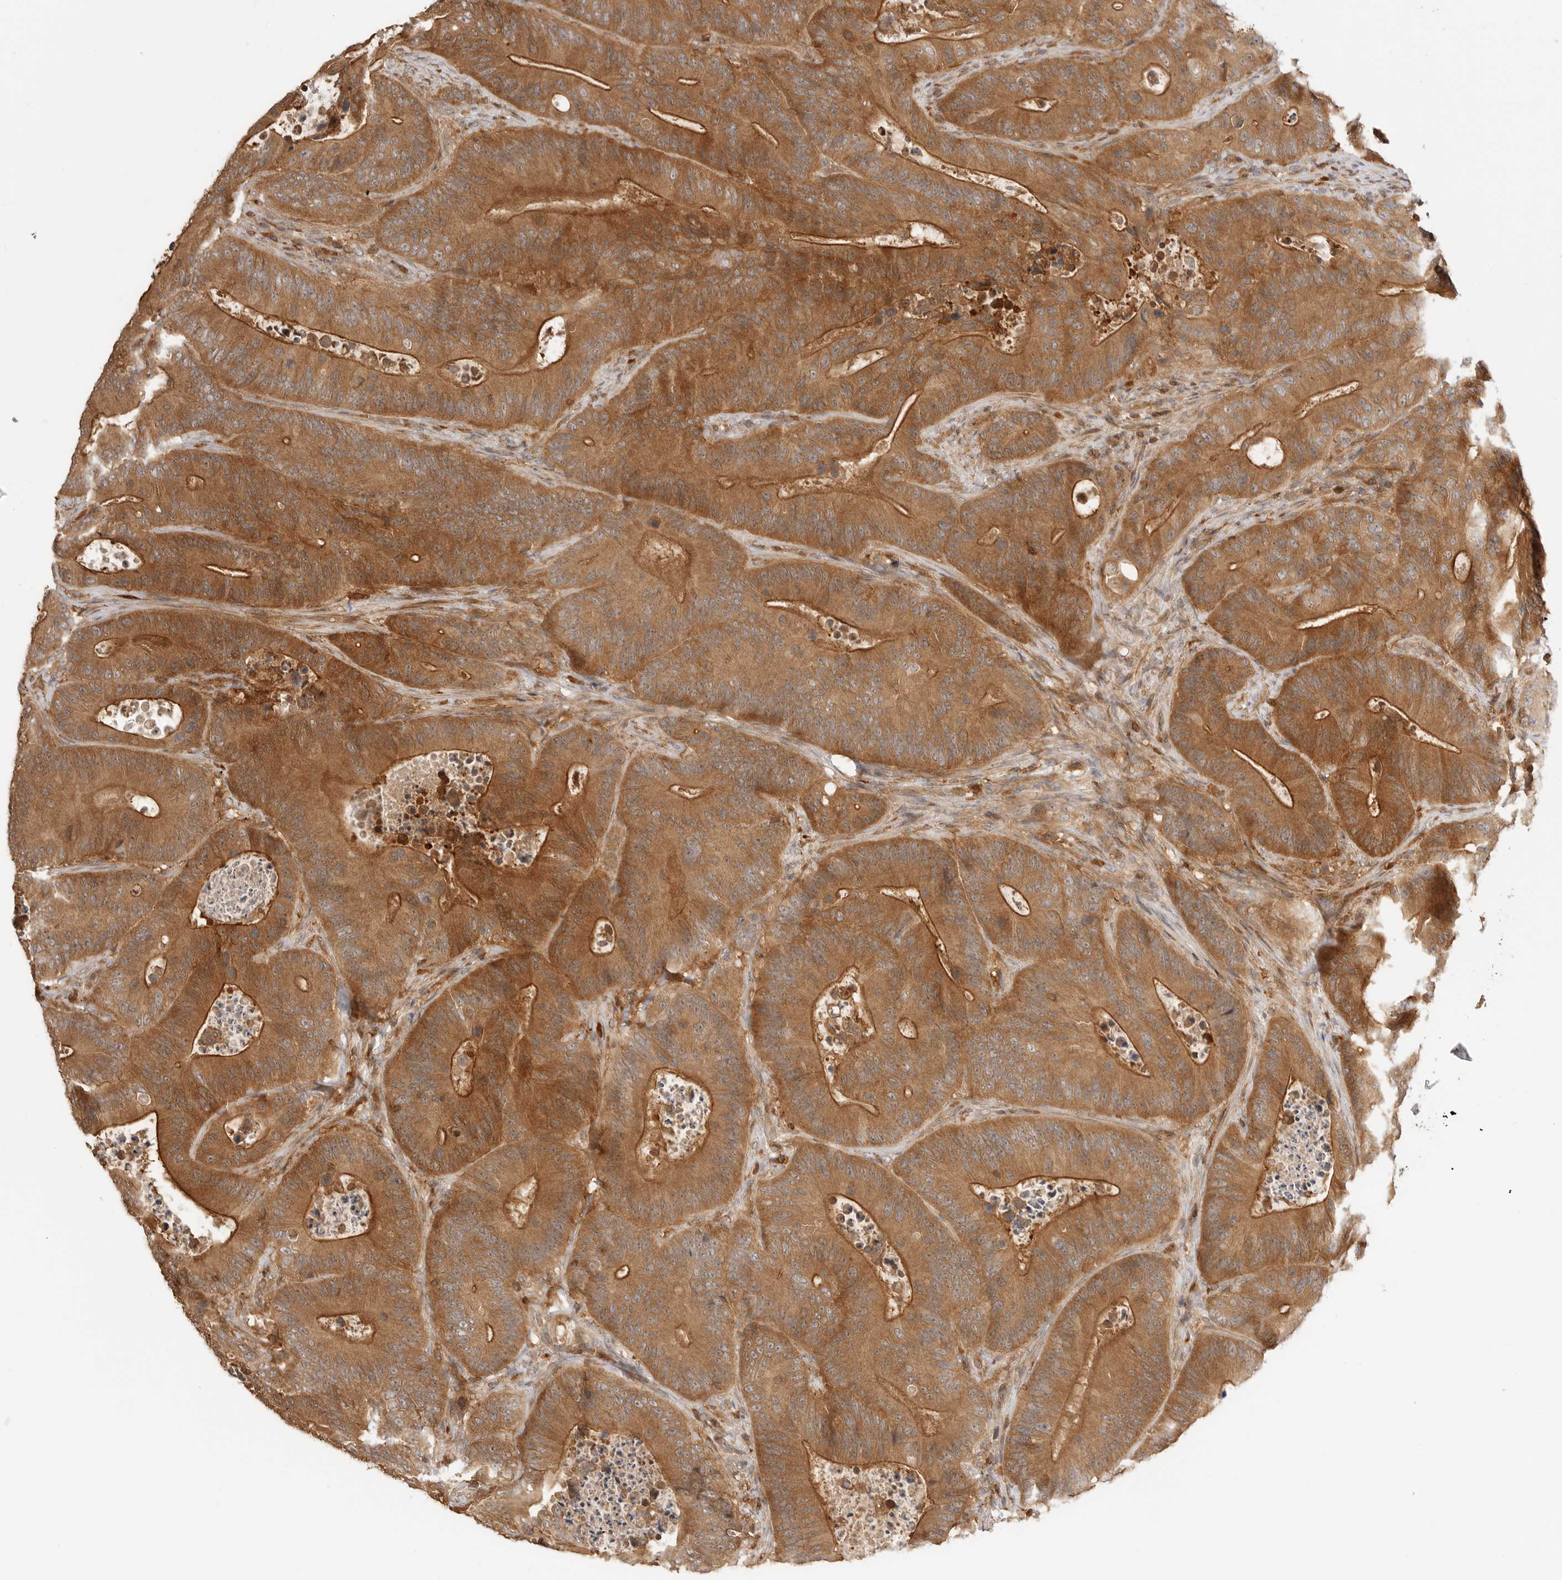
{"staining": {"intensity": "strong", "quantity": ">75%", "location": "cytoplasmic/membranous"}, "tissue": "colorectal cancer", "cell_type": "Tumor cells", "image_type": "cancer", "snomed": [{"axis": "morphology", "description": "Adenocarcinoma, NOS"}, {"axis": "topography", "description": "Colon"}], "caption": "Protein analysis of colorectal cancer (adenocarcinoma) tissue shows strong cytoplasmic/membranous positivity in about >75% of tumor cells.", "gene": "CLDN12", "patient": {"sex": "male", "age": 83}}